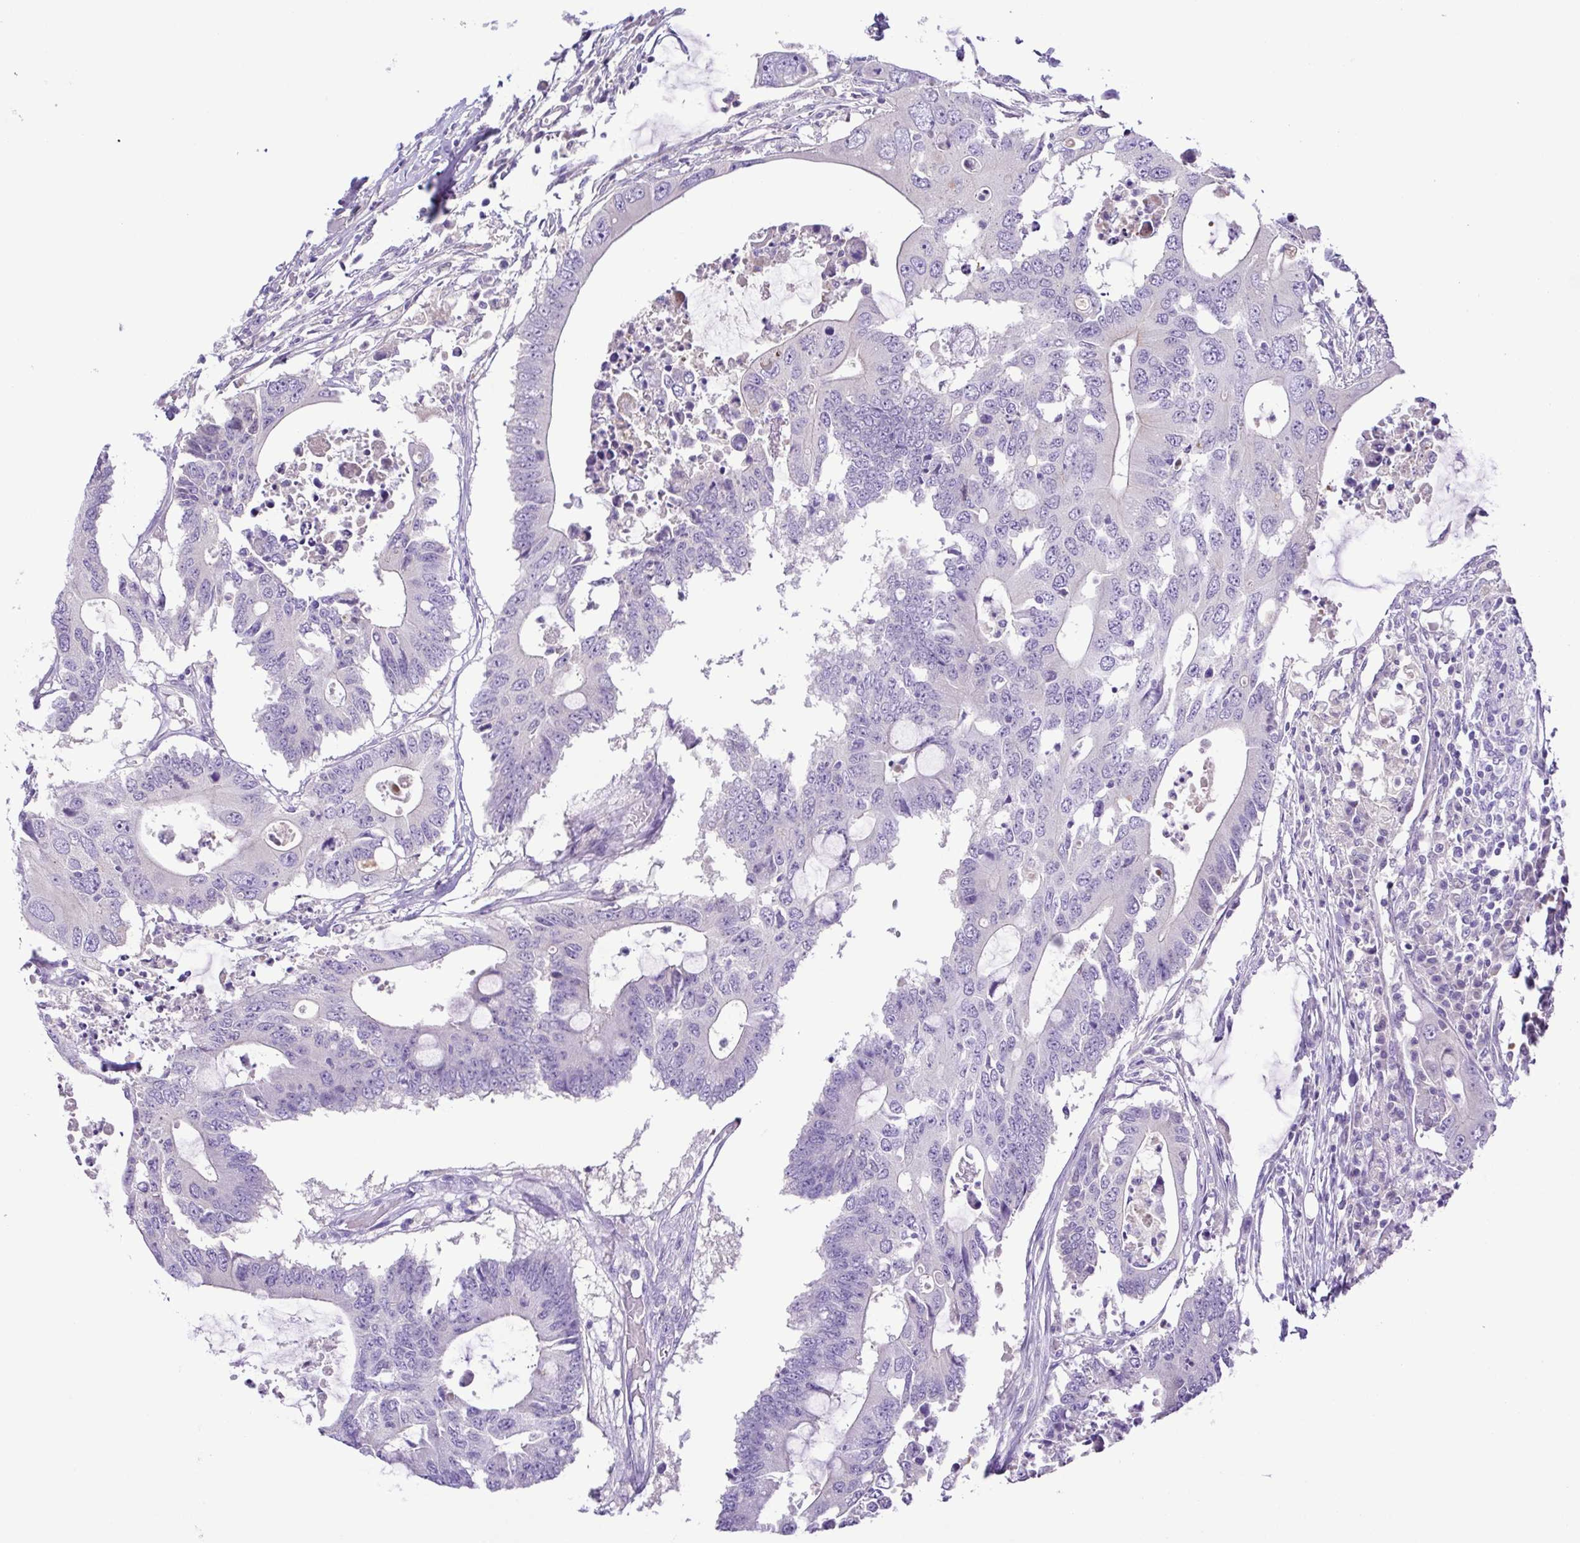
{"staining": {"intensity": "negative", "quantity": "none", "location": "none"}, "tissue": "colorectal cancer", "cell_type": "Tumor cells", "image_type": "cancer", "snomed": [{"axis": "morphology", "description": "Adenocarcinoma, NOS"}, {"axis": "topography", "description": "Colon"}], "caption": "Tumor cells are negative for brown protein staining in colorectal adenocarcinoma. (DAB immunohistochemistry (IHC) with hematoxylin counter stain).", "gene": "IGFL1", "patient": {"sex": "male", "age": 71}}